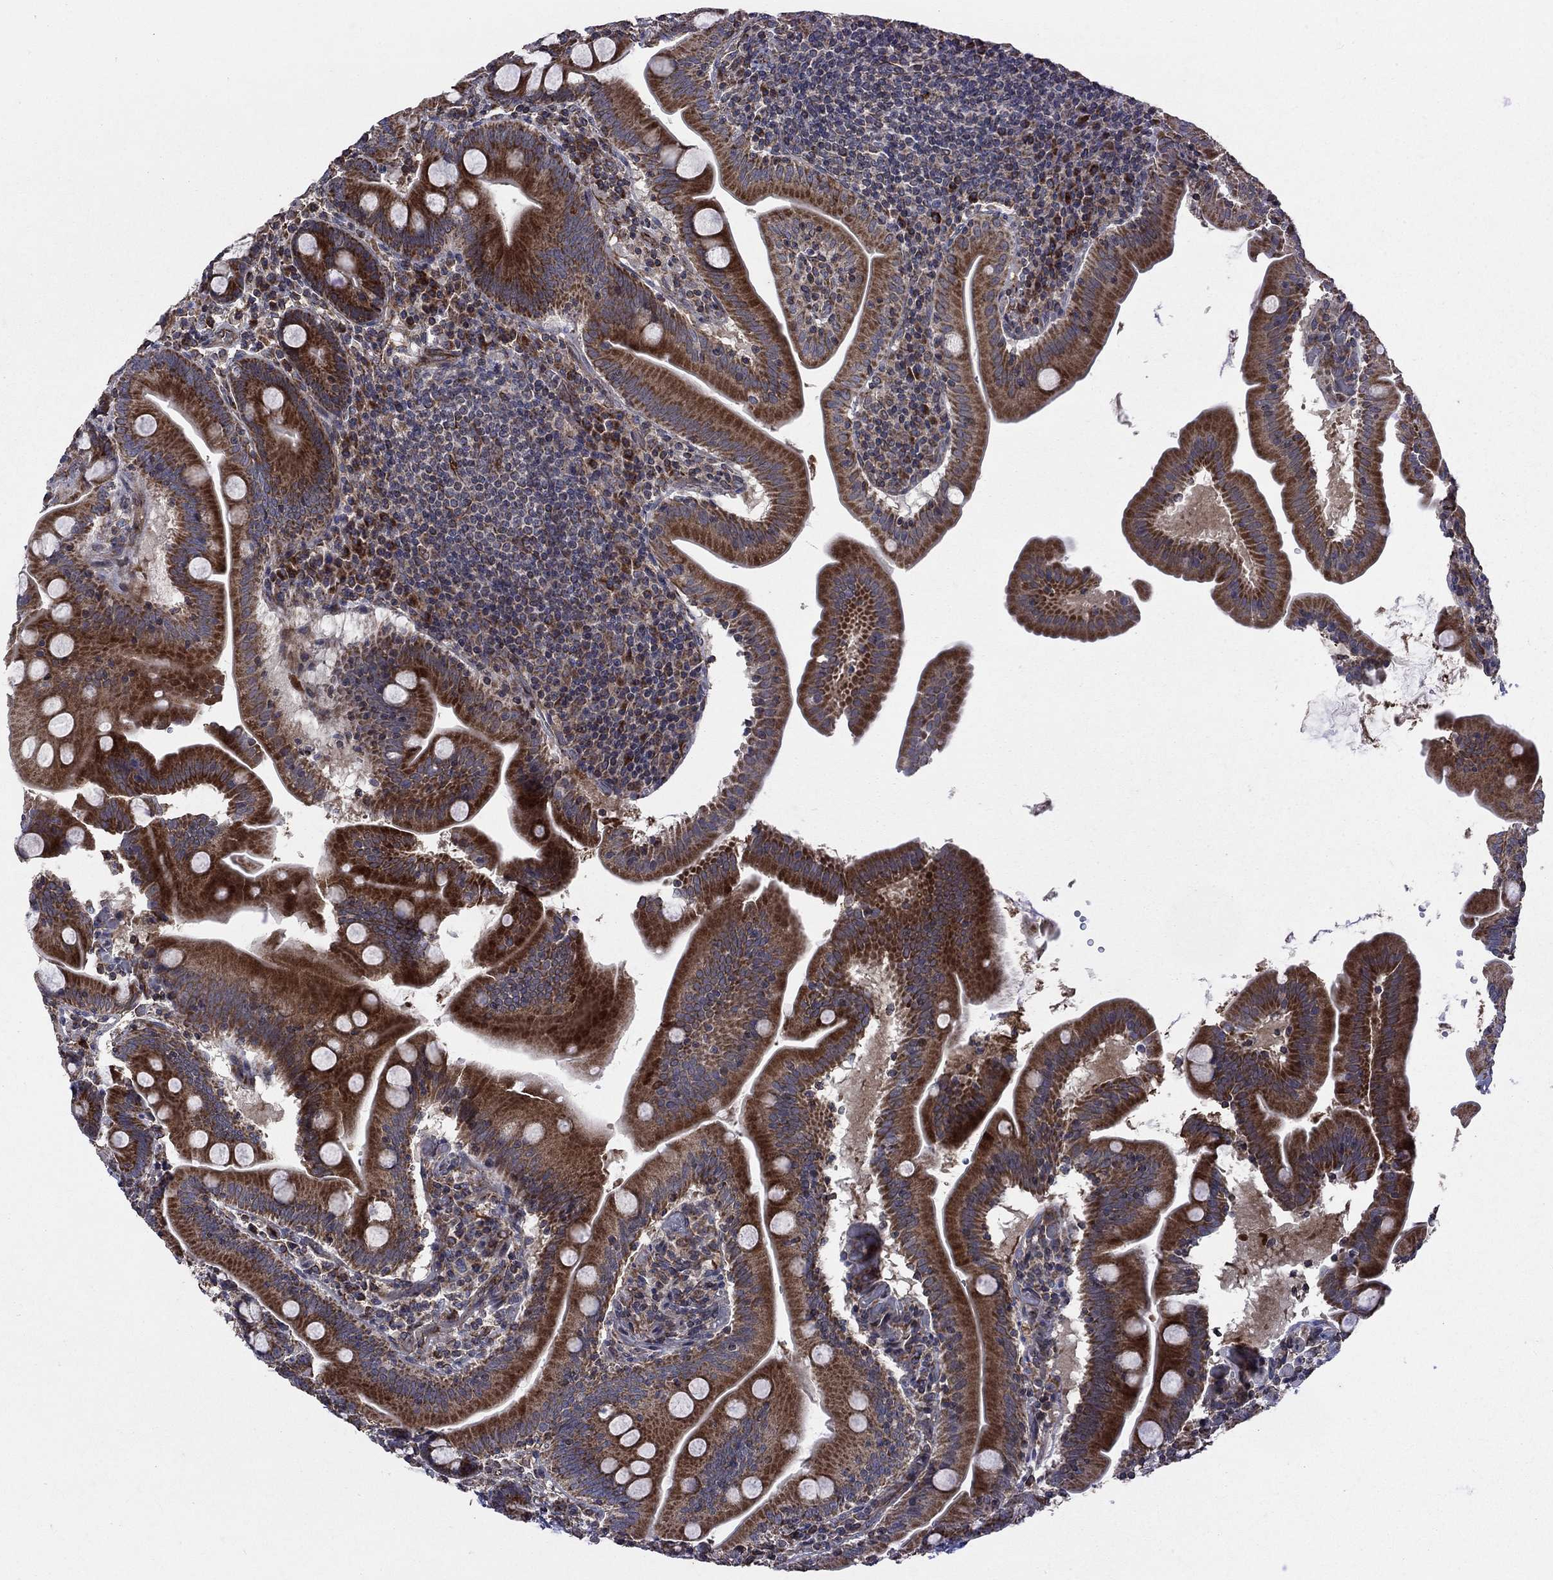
{"staining": {"intensity": "strong", "quantity": ">75%", "location": "cytoplasmic/membranous"}, "tissue": "small intestine", "cell_type": "Glandular cells", "image_type": "normal", "snomed": [{"axis": "morphology", "description": "Normal tissue, NOS"}, {"axis": "topography", "description": "Small intestine"}], "caption": "Protein positivity by immunohistochemistry exhibits strong cytoplasmic/membranous staining in approximately >75% of glandular cells in normal small intestine.", "gene": "NDUFC1", "patient": {"sex": "male", "age": 37}}